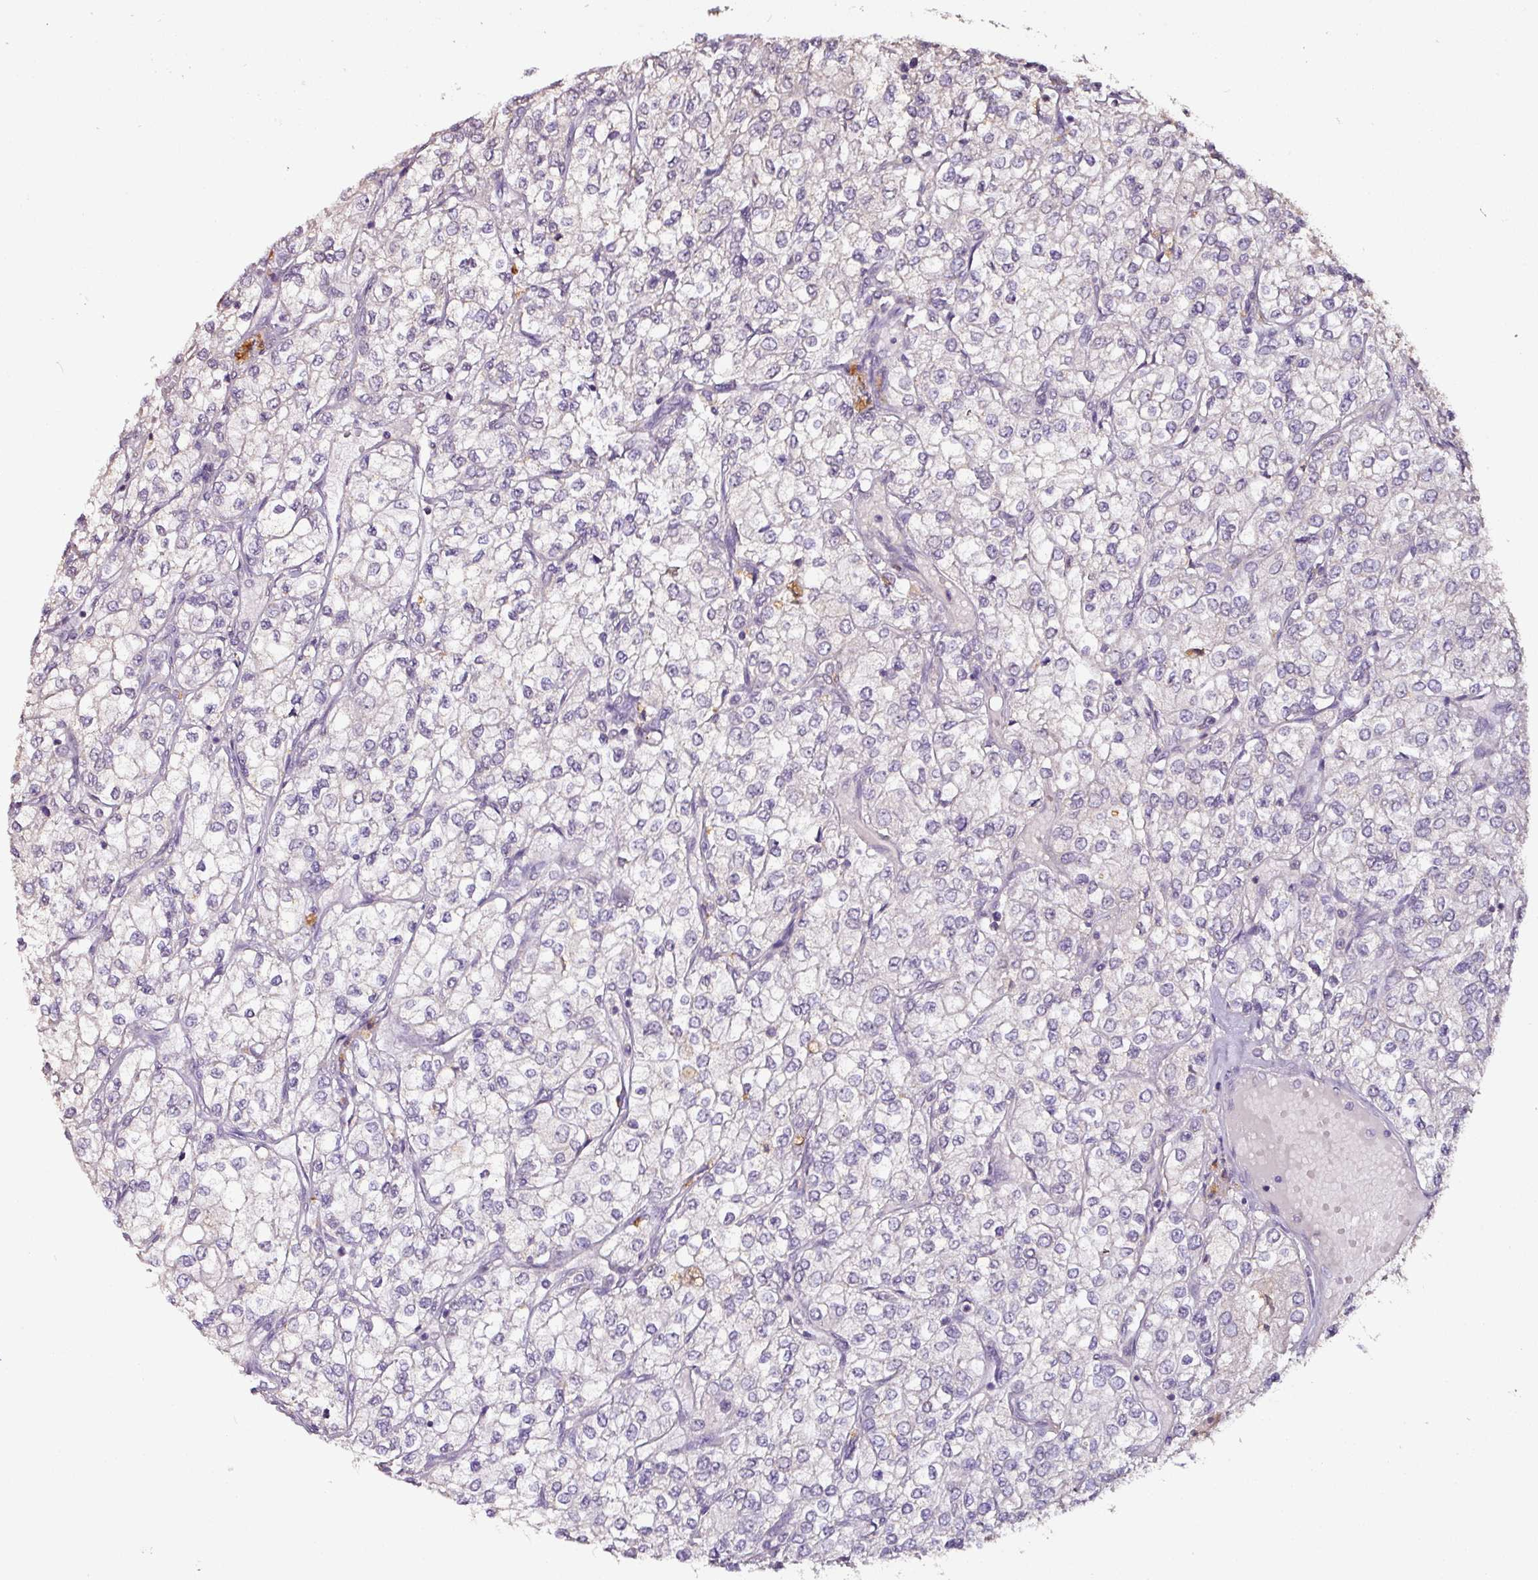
{"staining": {"intensity": "negative", "quantity": "none", "location": "none"}, "tissue": "renal cancer", "cell_type": "Tumor cells", "image_type": "cancer", "snomed": [{"axis": "morphology", "description": "Adenocarcinoma, NOS"}, {"axis": "topography", "description": "Kidney"}], "caption": "IHC image of renal cancer (adenocarcinoma) stained for a protein (brown), which shows no staining in tumor cells.", "gene": "RPL38", "patient": {"sex": "male", "age": 80}}